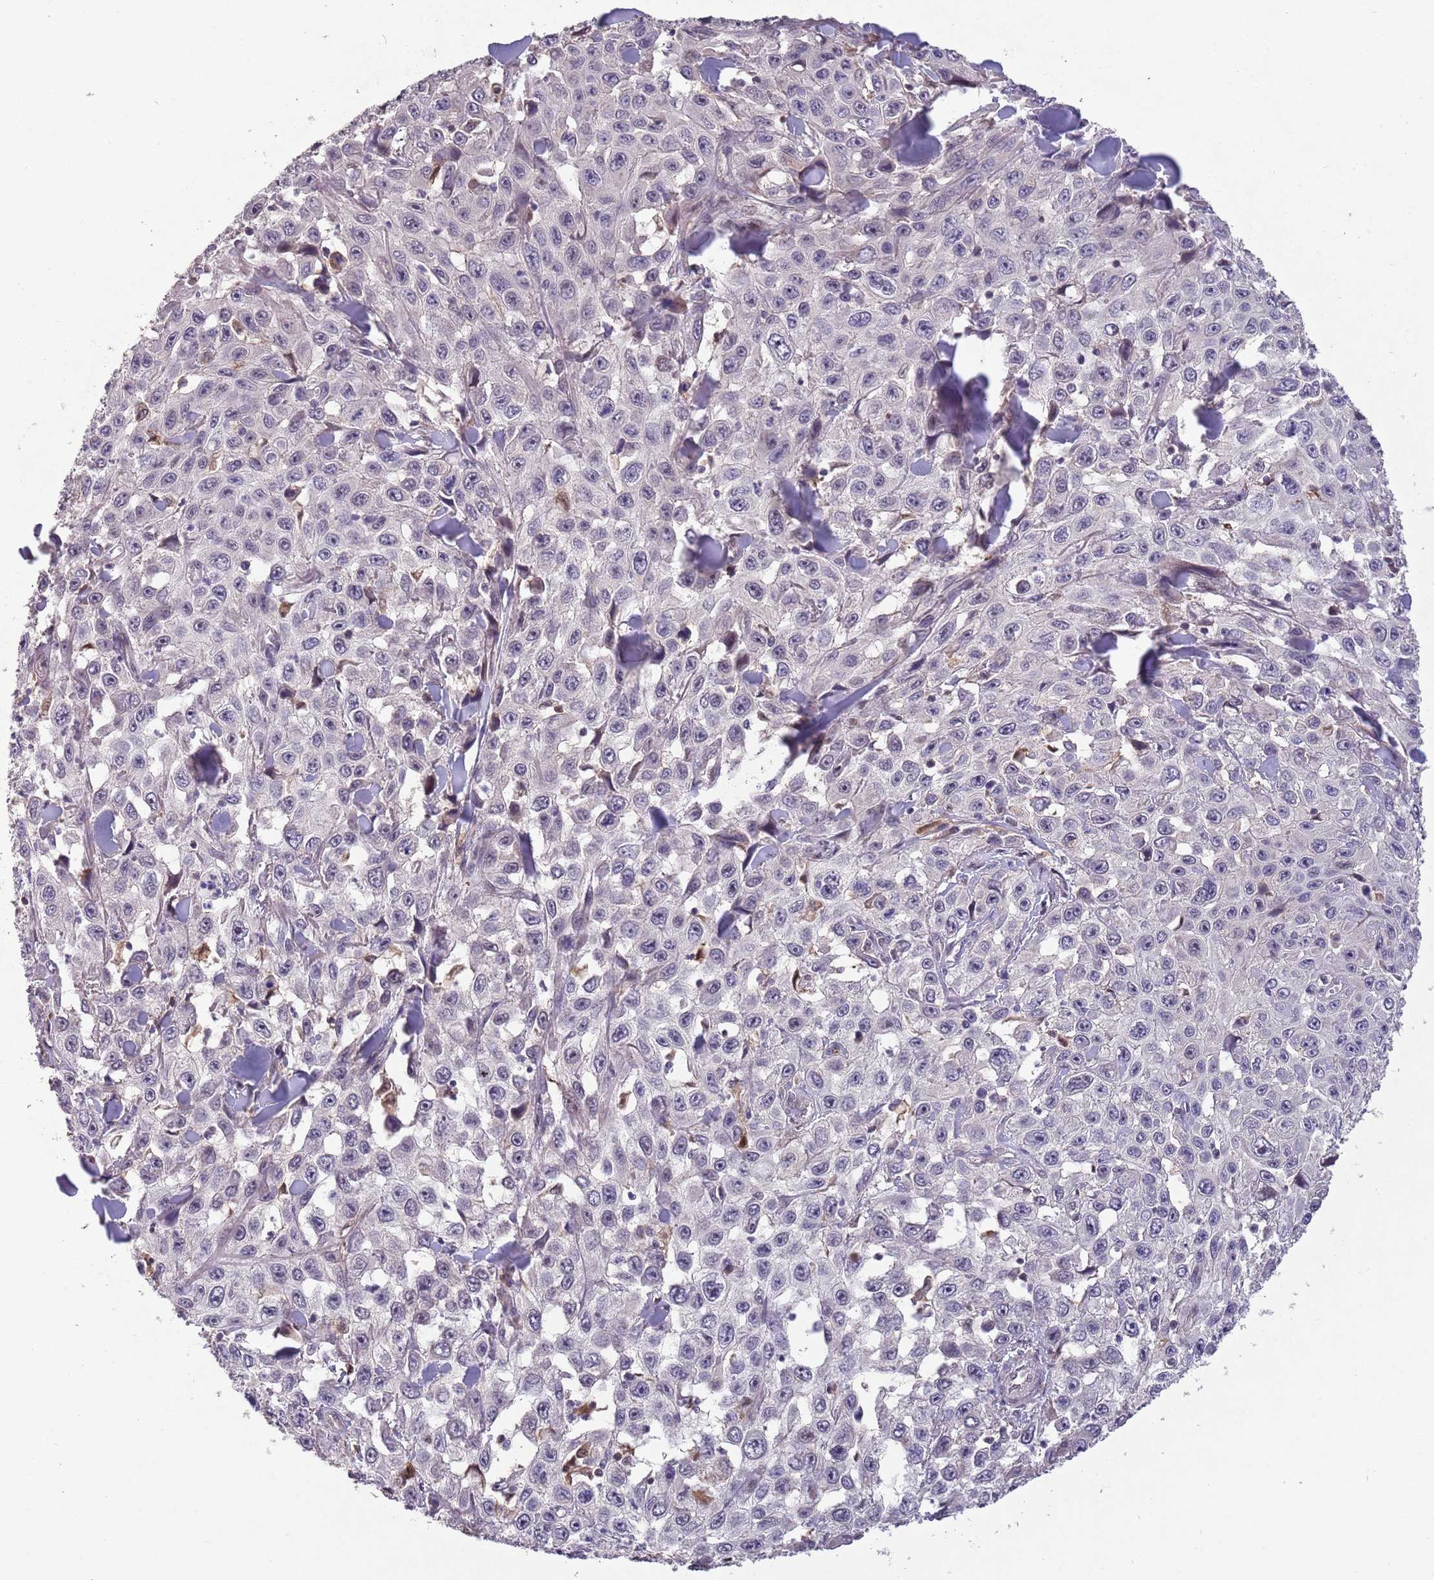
{"staining": {"intensity": "negative", "quantity": "none", "location": "none"}, "tissue": "skin cancer", "cell_type": "Tumor cells", "image_type": "cancer", "snomed": [{"axis": "morphology", "description": "Squamous cell carcinoma, NOS"}, {"axis": "topography", "description": "Skin"}], "caption": "This is an IHC photomicrograph of squamous cell carcinoma (skin). There is no expression in tumor cells.", "gene": "ZNF639", "patient": {"sex": "male", "age": 82}}